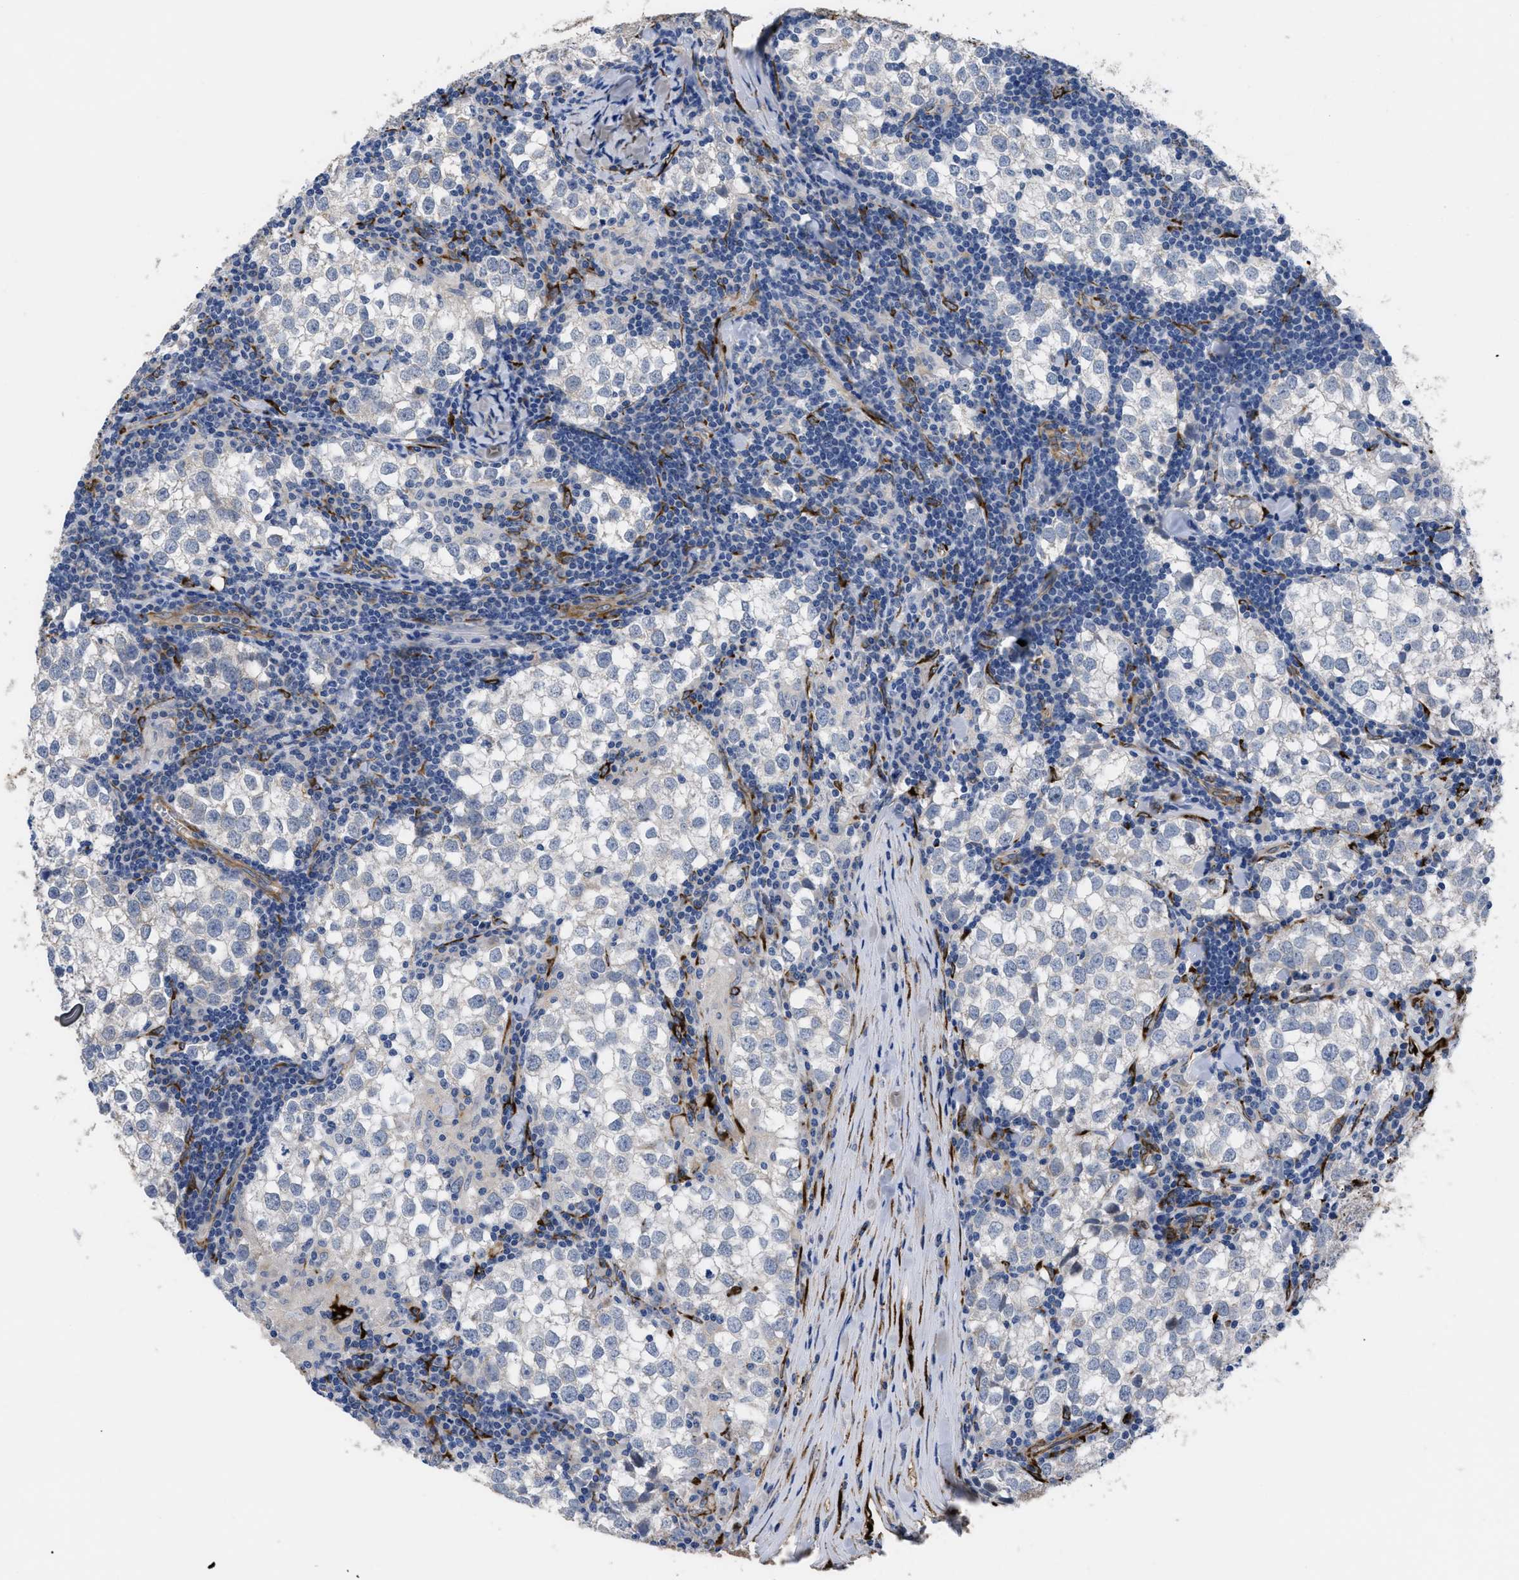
{"staining": {"intensity": "negative", "quantity": "none", "location": "none"}, "tissue": "testis cancer", "cell_type": "Tumor cells", "image_type": "cancer", "snomed": [{"axis": "morphology", "description": "Seminoma, NOS"}, {"axis": "morphology", "description": "Carcinoma, Embryonal, NOS"}, {"axis": "topography", "description": "Testis"}], "caption": "This is an immunohistochemistry image of testis cancer. There is no positivity in tumor cells.", "gene": "SQLE", "patient": {"sex": "male", "age": 36}}